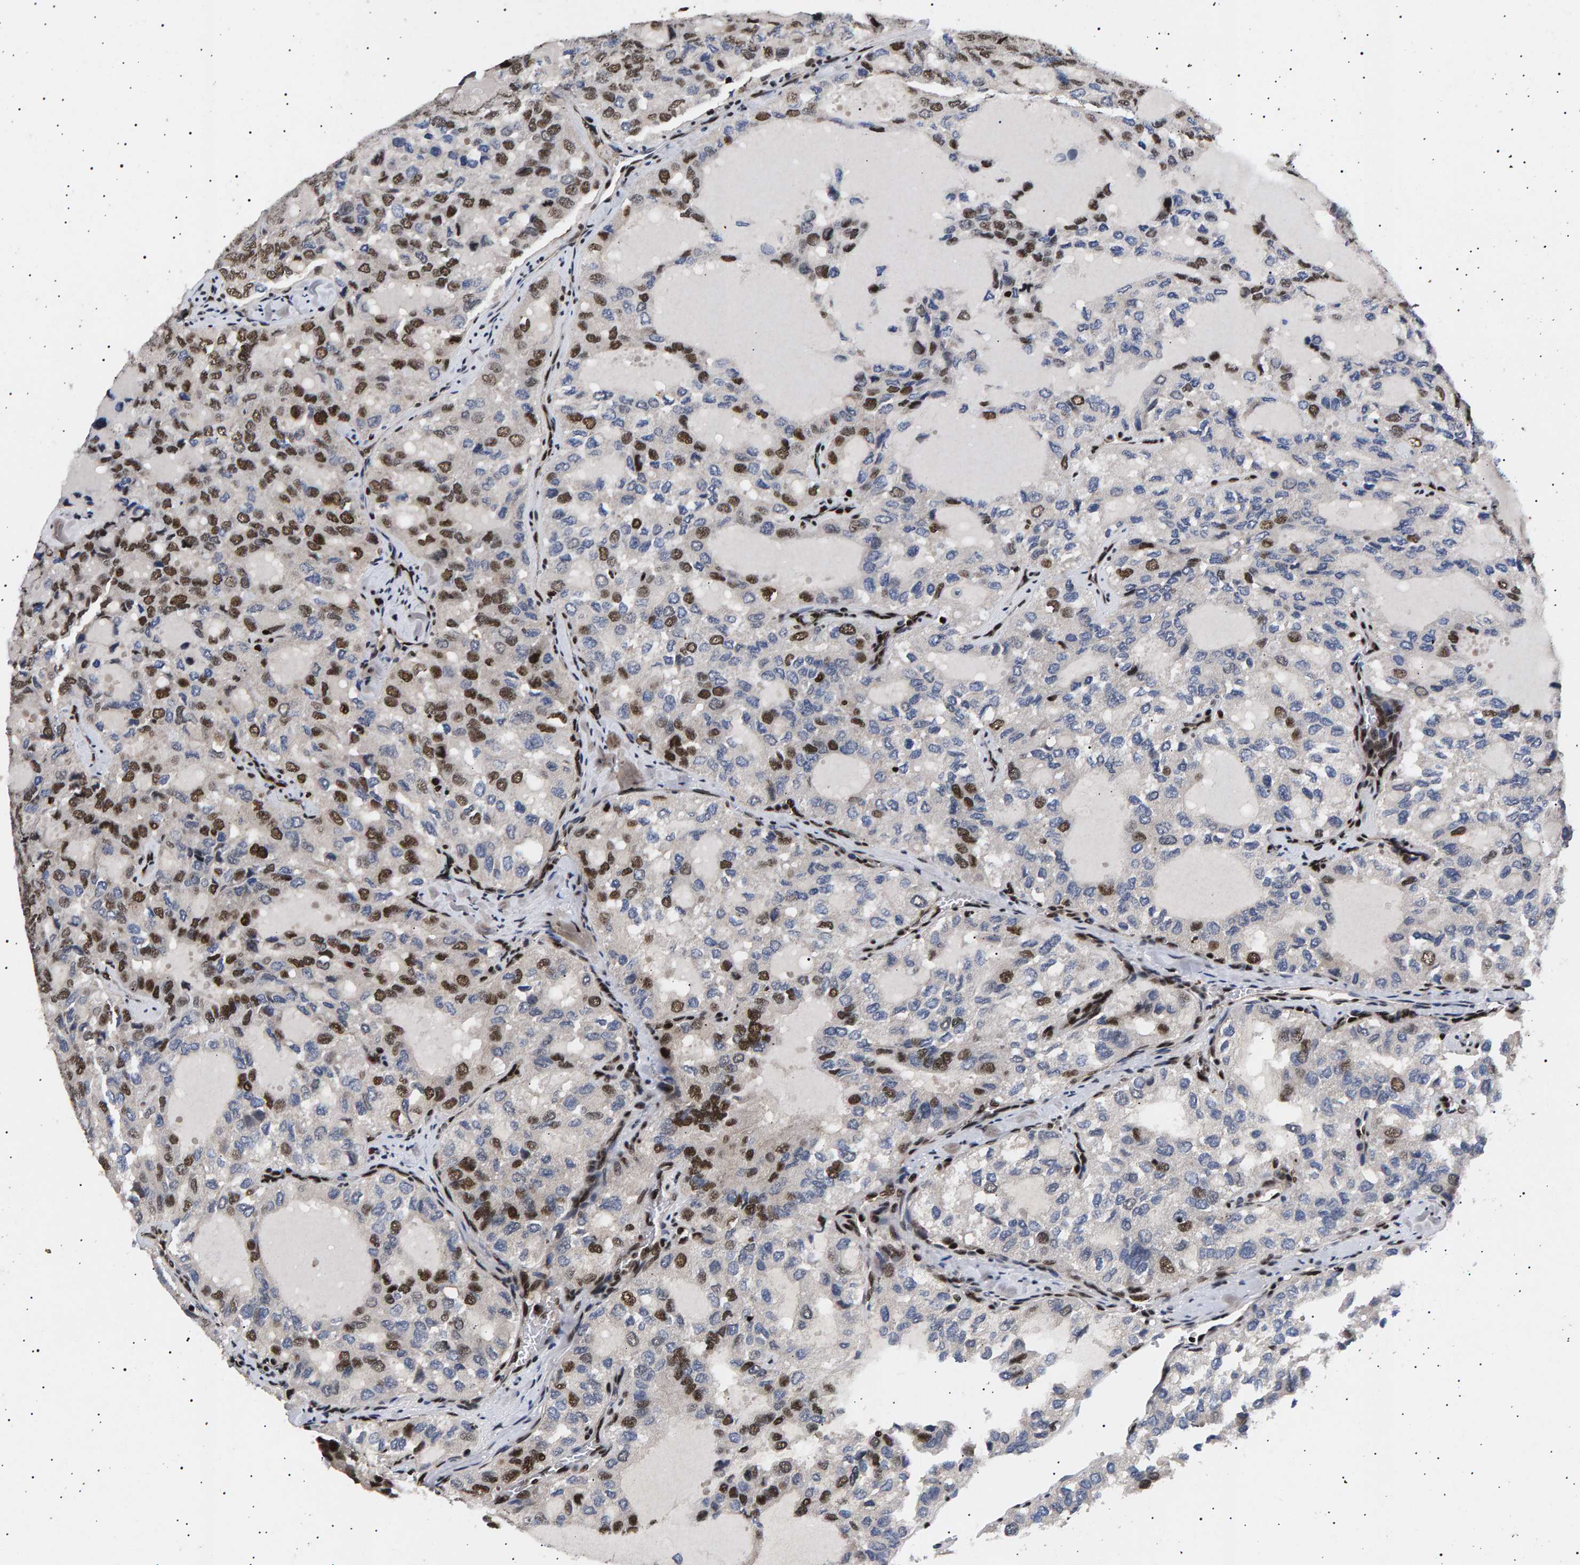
{"staining": {"intensity": "strong", "quantity": "<25%", "location": "nuclear"}, "tissue": "thyroid cancer", "cell_type": "Tumor cells", "image_type": "cancer", "snomed": [{"axis": "morphology", "description": "Follicular adenoma carcinoma, NOS"}, {"axis": "topography", "description": "Thyroid gland"}], "caption": "This histopathology image shows thyroid cancer (follicular adenoma carcinoma) stained with IHC to label a protein in brown. The nuclear of tumor cells show strong positivity for the protein. Nuclei are counter-stained blue.", "gene": "ANKRD40", "patient": {"sex": "male", "age": 75}}